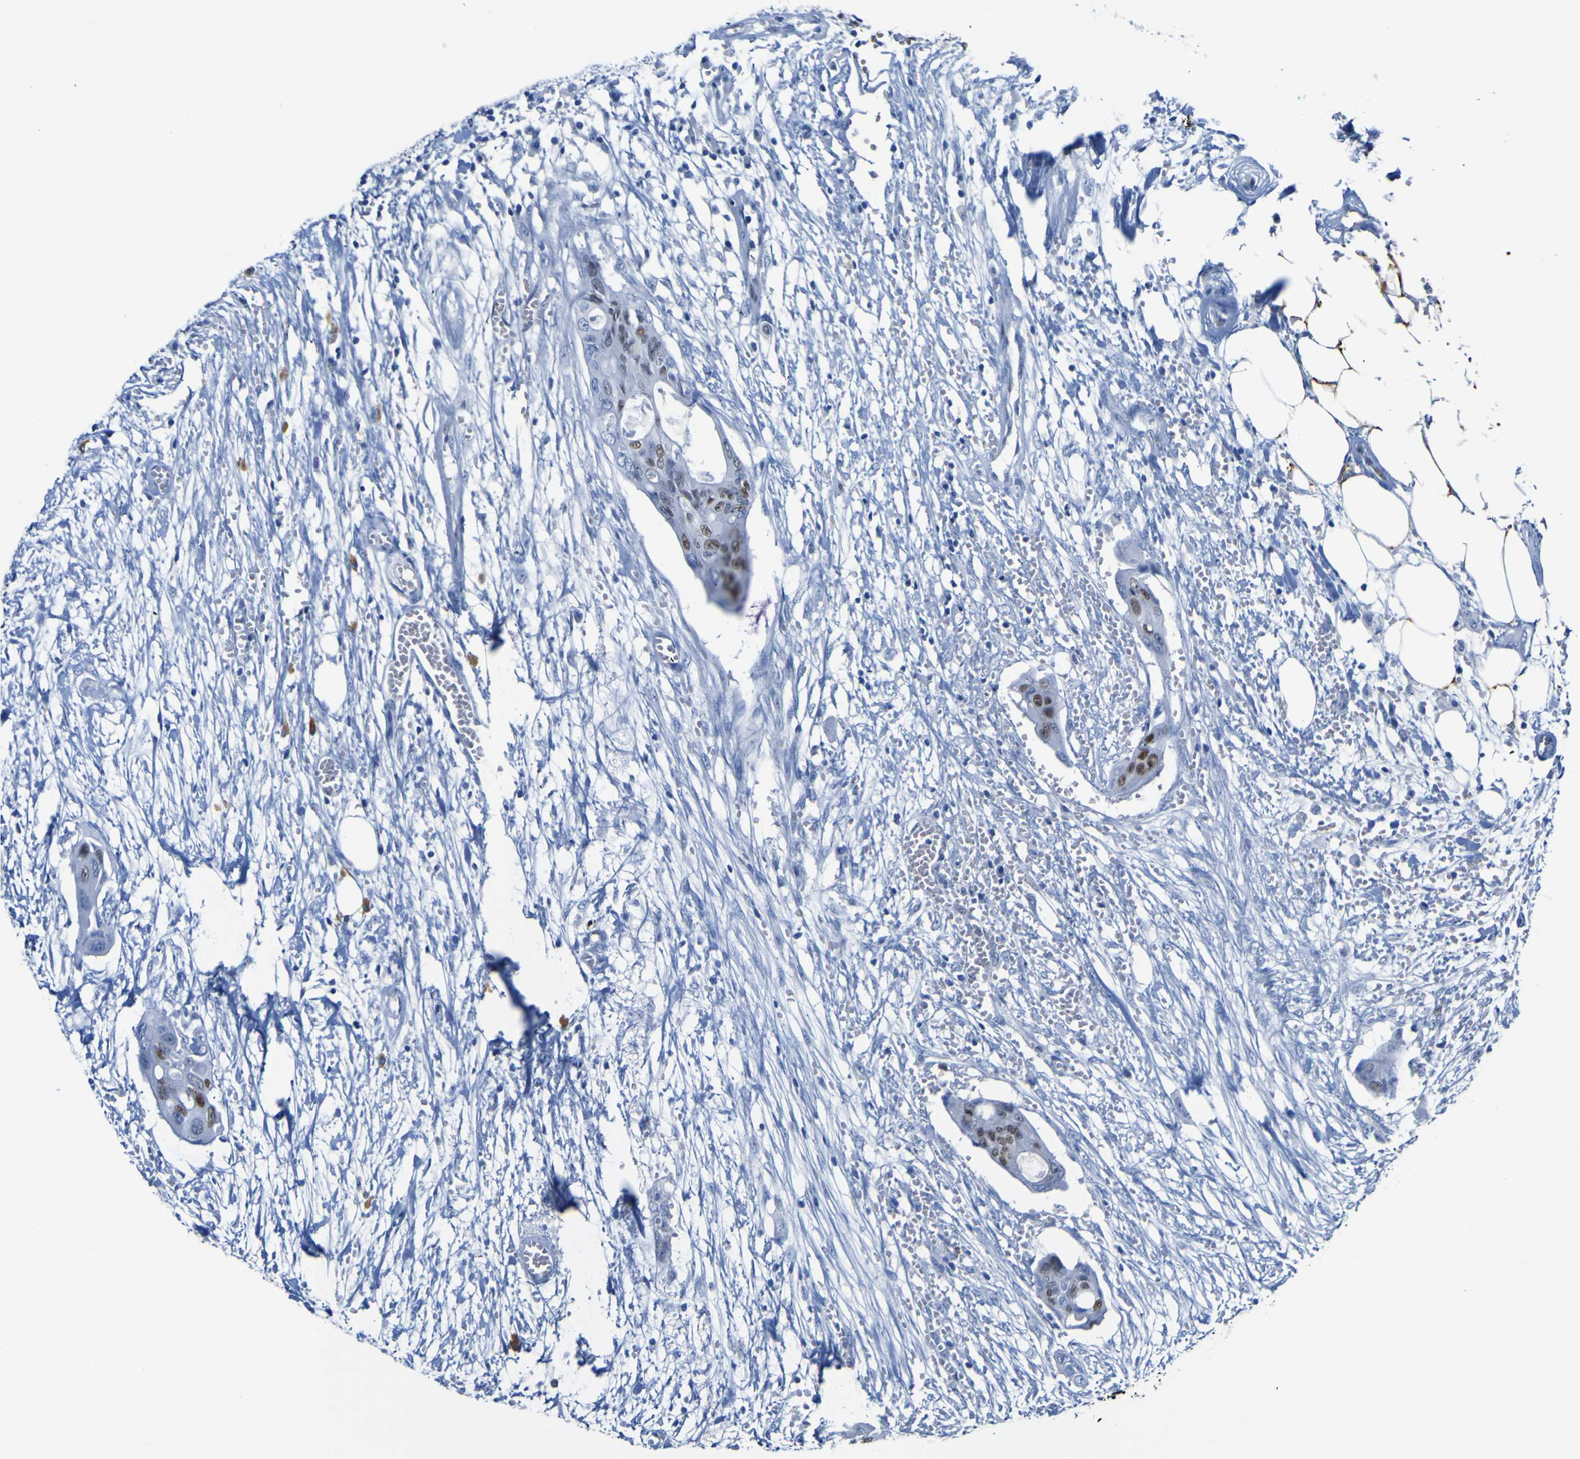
{"staining": {"intensity": "moderate", "quantity": "<25%", "location": "nuclear"}, "tissue": "colorectal cancer", "cell_type": "Tumor cells", "image_type": "cancer", "snomed": [{"axis": "morphology", "description": "Adenocarcinoma, NOS"}, {"axis": "topography", "description": "Colon"}], "caption": "DAB immunohistochemical staining of human colorectal cancer (adenocarcinoma) shows moderate nuclear protein expression in approximately <25% of tumor cells.", "gene": "DACH1", "patient": {"sex": "female", "age": 57}}